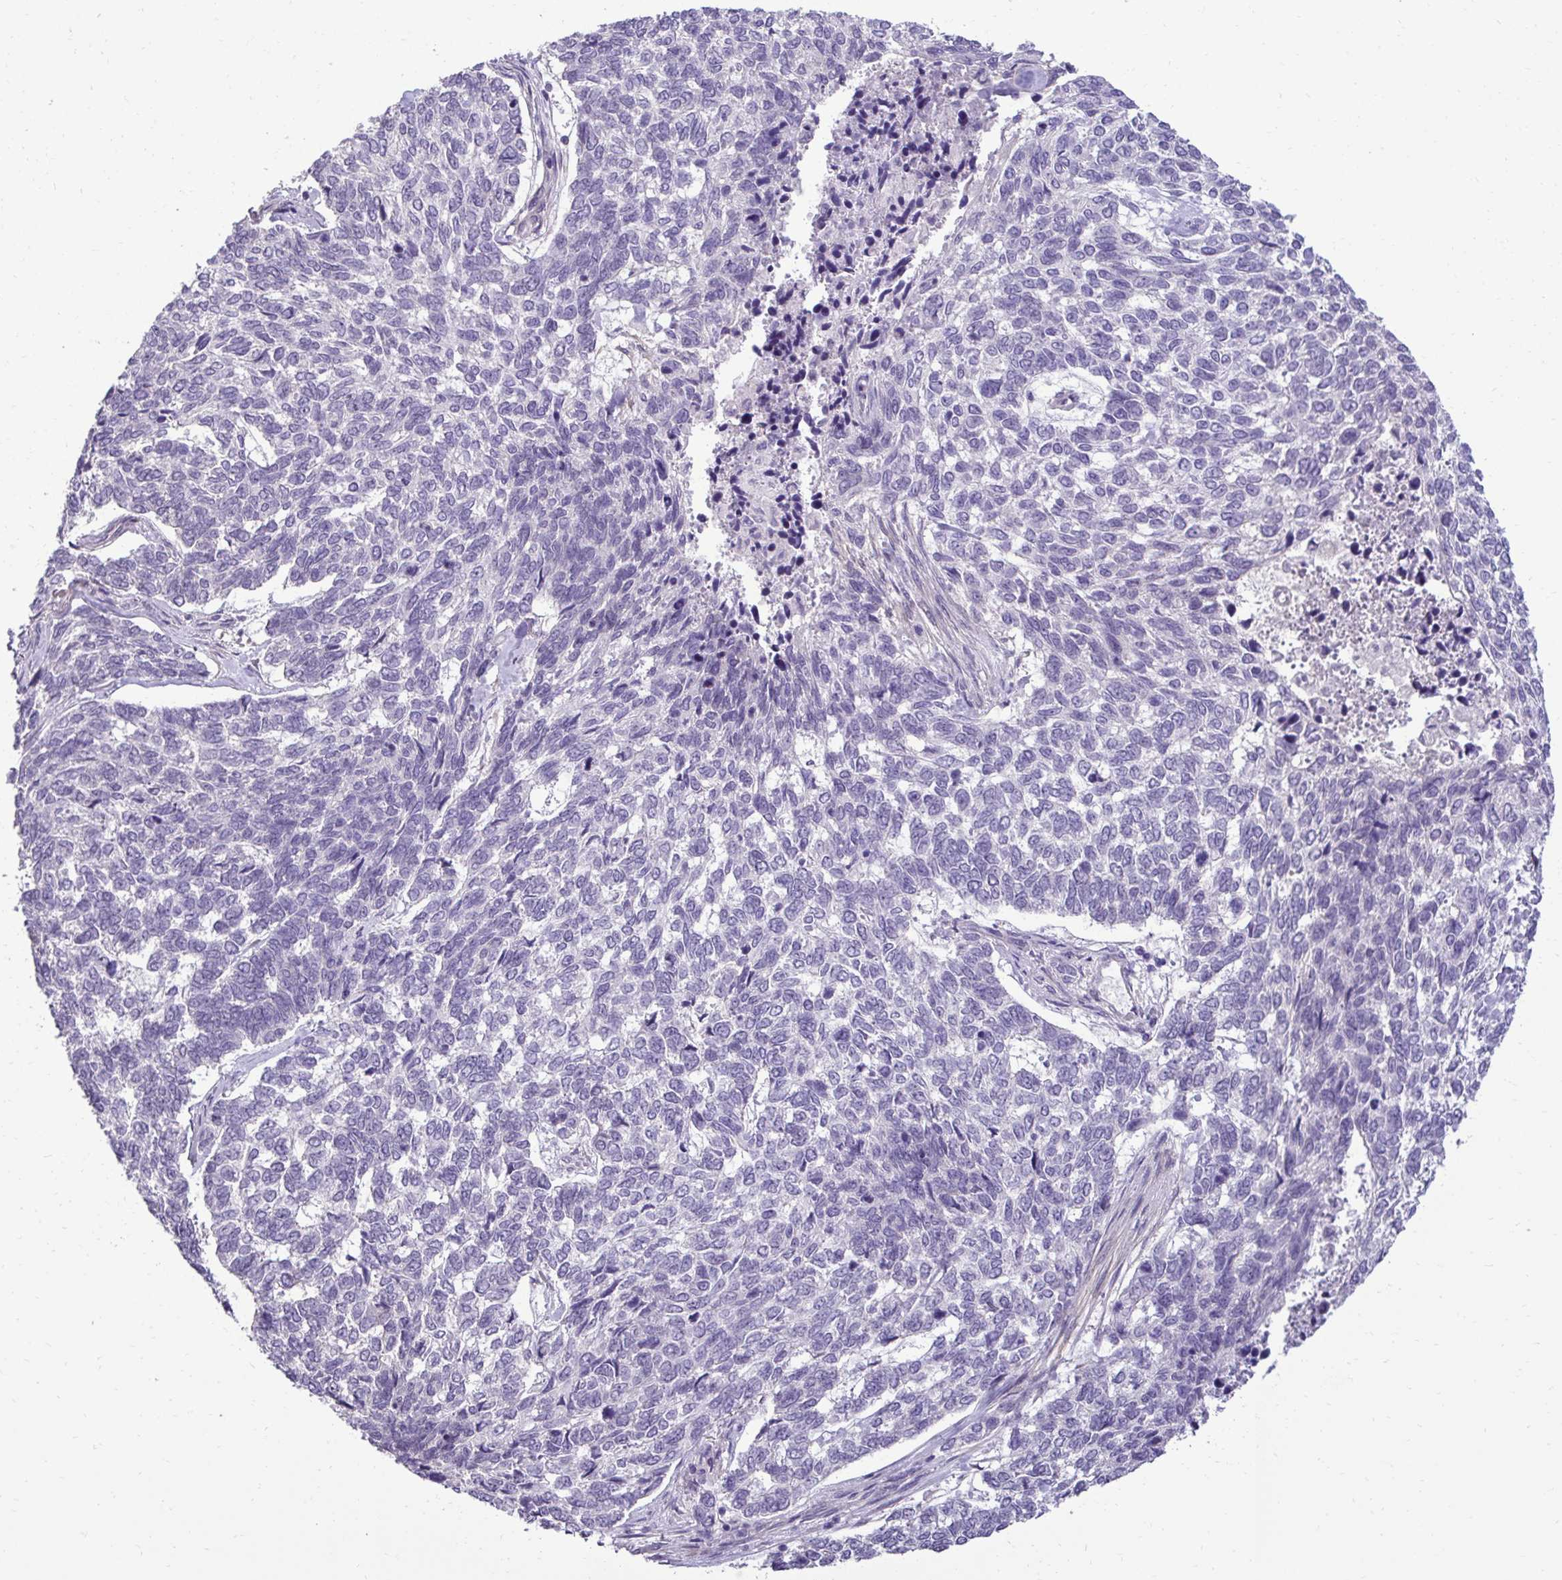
{"staining": {"intensity": "negative", "quantity": "none", "location": "none"}, "tissue": "skin cancer", "cell_type": "Tumor cells", "image_type": "cancer", "snomed": [{"axis": "morphology", "description": "Basal cell carcinoma"}, {"axis": "topography", "description": "Skin"}], "caption": "Immunohistochemistry micrograph of neoplastic tissue: basal cell carcinoma (skin) stained with DAB (3,3'-diaminobenzidine) shows no significant protein positivity in tumor cells.", "gene": "SLC30A3", "patient": {"sex": "female", "age": 65}}